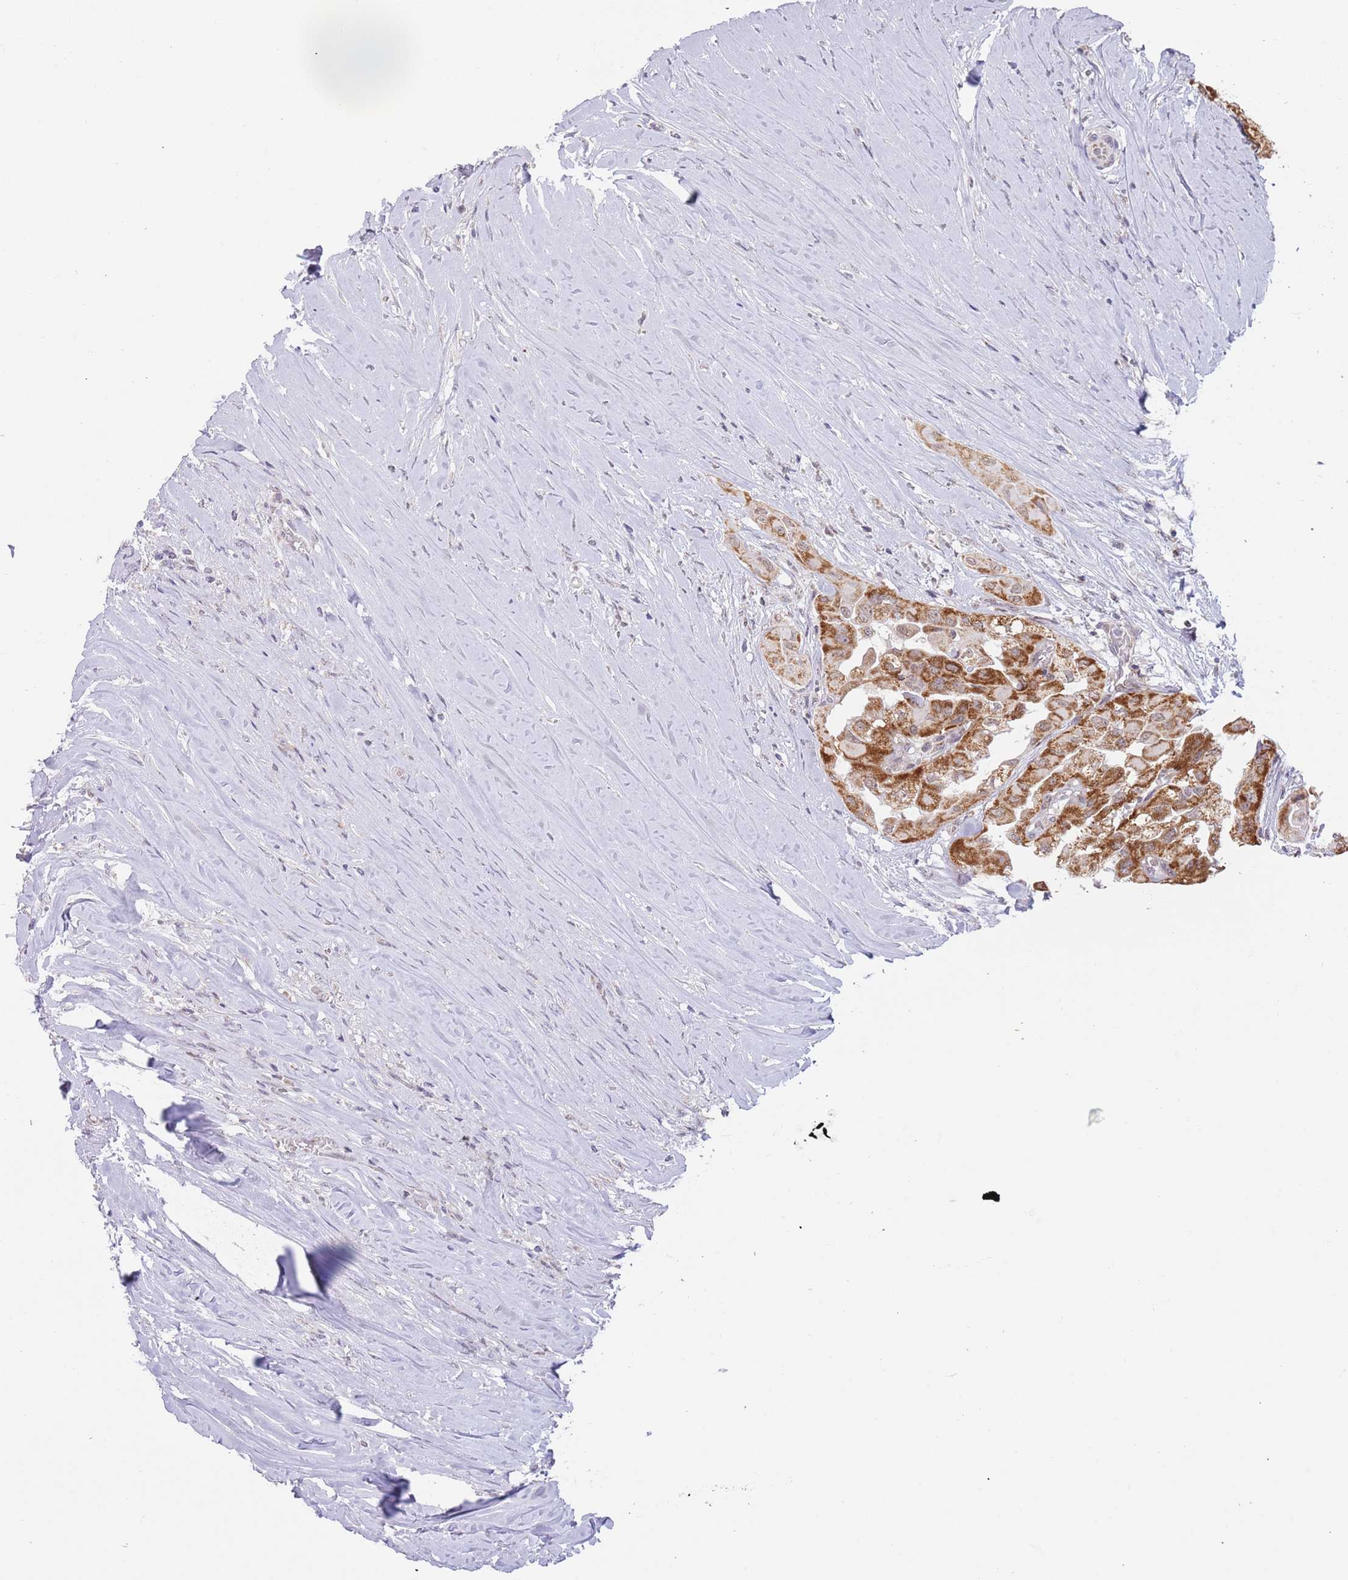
{"staining": {"intensity": "strong", "quantity": ">75%", "location": "cytoplasmic/membranous"}, "tissue": "thyroid cancer", "cell_type": "Tumor cells", "image_type": "cancer", "snomed": [{"axis": "morphology", "description": "Papillary adenocarcinoma, NOS"}, {"axis": "topography", "description": "Thyroid gland"}], "caption": "Immunohistochemistry (IHC) of thyroid cancer displays high levels of strong cytoplasmic/membranous staining in about >75% of tumor cells. The protein is shown in brown color, while the nuclei are stained blue.", "gene": "TIMM13", "patient": {"sex": "female", "age": 59}}